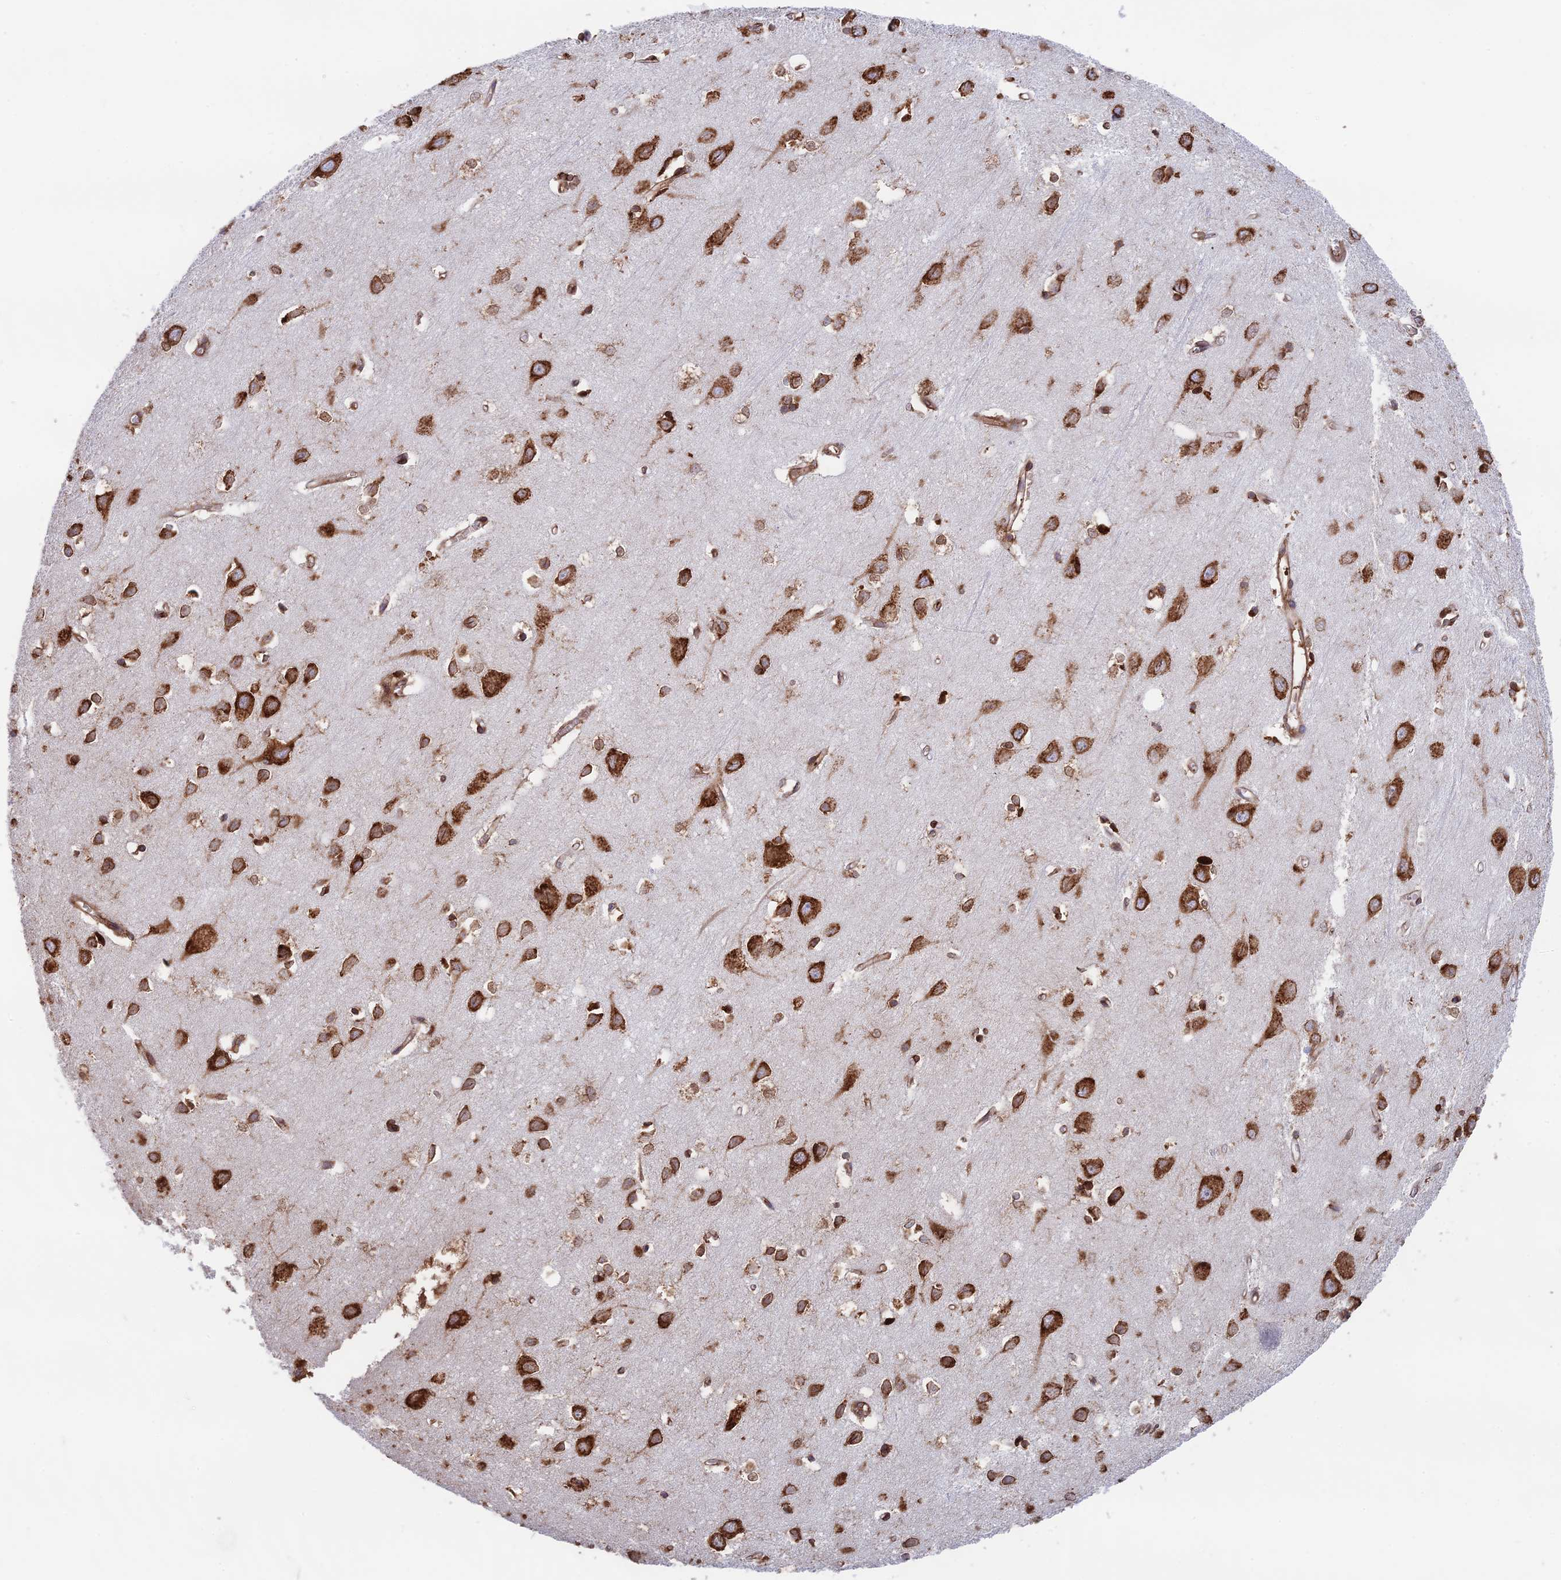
{"staining": {"intensity": "moderate", "quantity": ">75%", "location": "cytoplasmic/membranous"}, "tissue": "cerebral cortex", "cell_type": "Endothelial cells", "image_type": "normal", "snomed": [{"axis": "morphology", "description": "Normal tissue, NOS"}, {"axis": "topography", "description": "Cerebral cortex"}], "caption": "An immunohistochemistry (IHC) histopathology image of benign tissue is shown. Protein staining in brown highlights moderate cytoplasmic/membranous positivity in cerebral cortex within endothelial cells.", "gene": "CCDC69", "patient": {"sex": "female", "age": 64}}